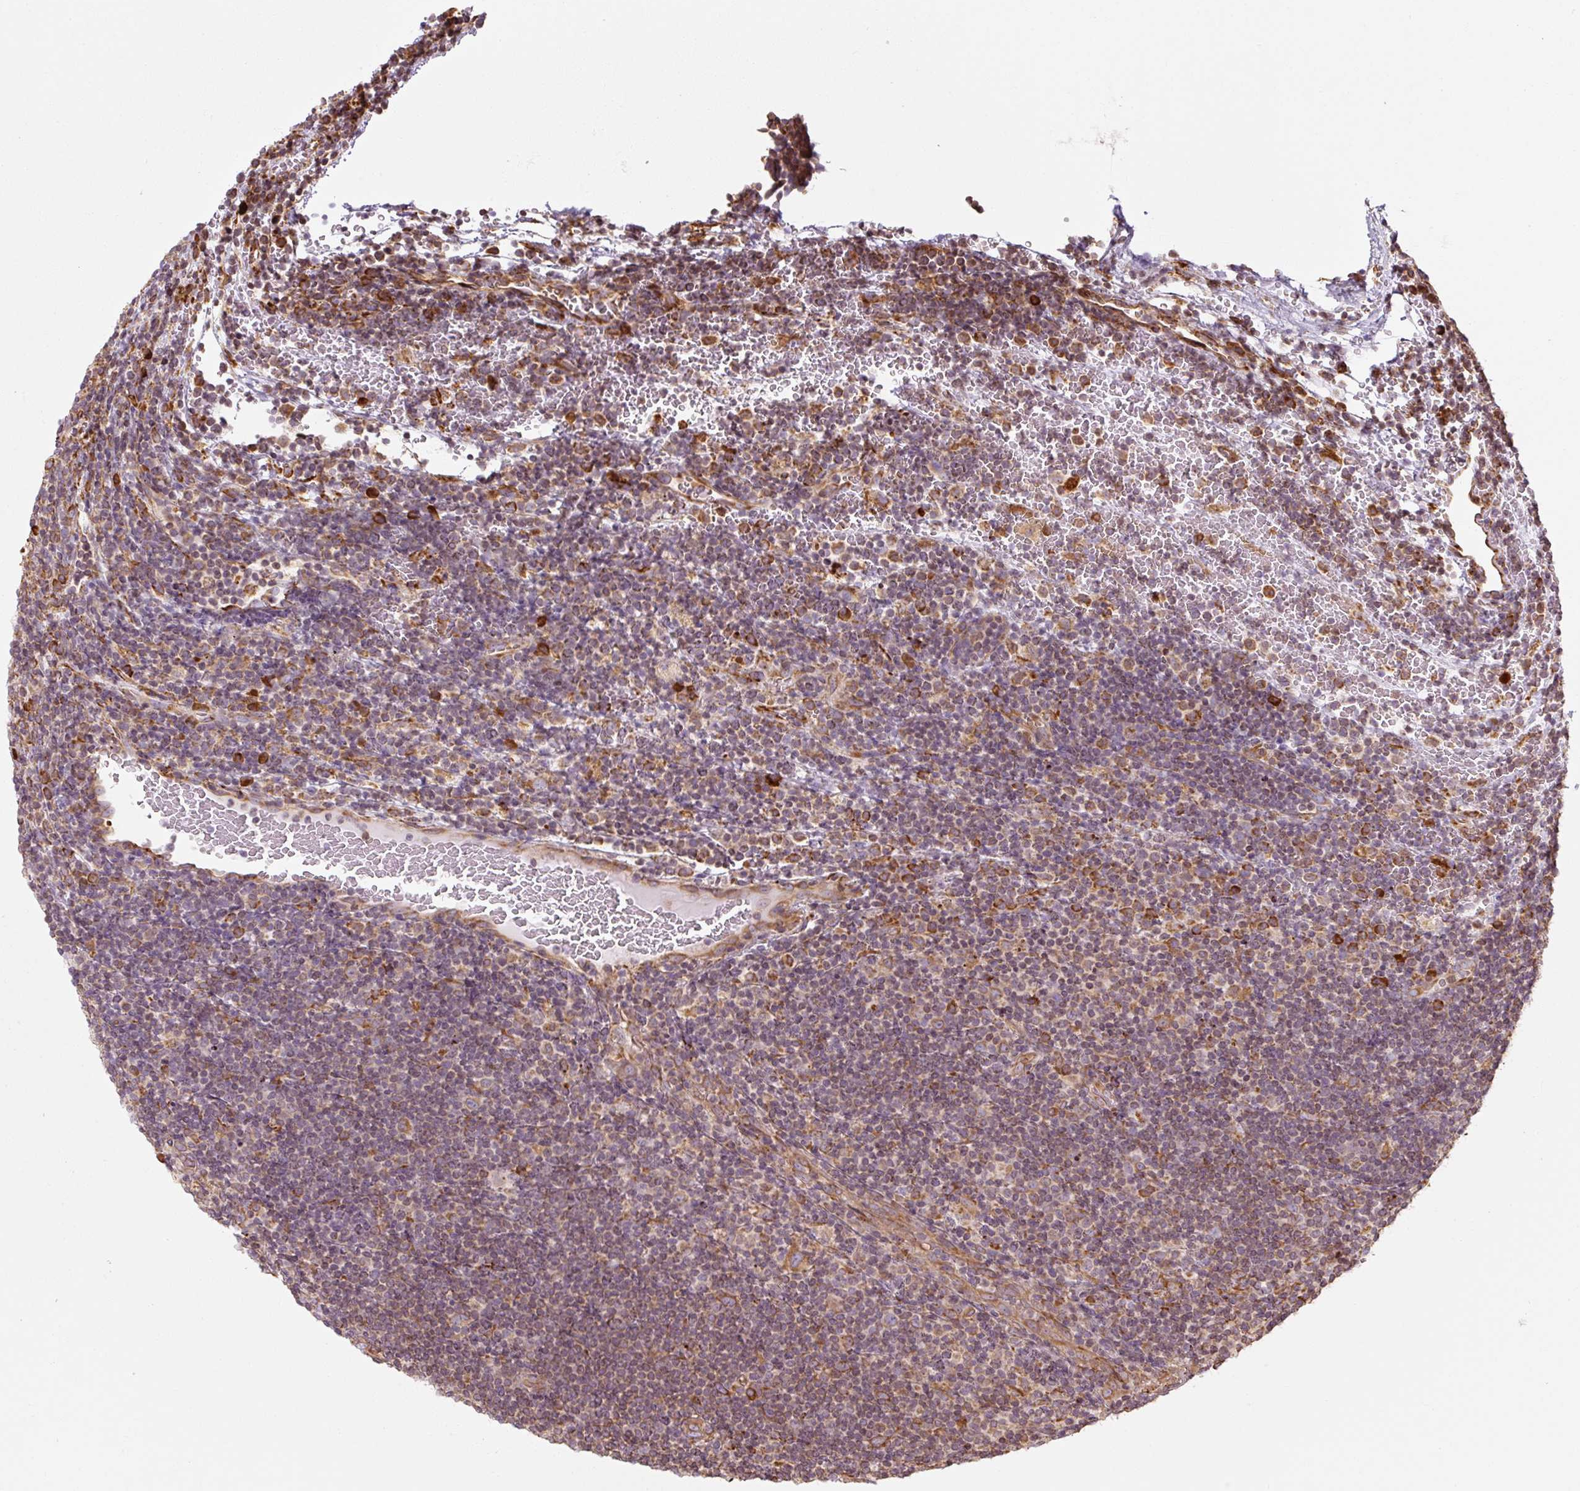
{"staining": {"intensity": "moderate", "quantity": "25%-75%", "location": "cytoplasmic/membranous"}, "tissue": "lymphoma", "cell_type": "Tumor cells", "image_type": "cancer", "snomed": [{"axis": "morphology", "description": "Hodgkin's disease, NOS"}, {"axis": "topography", "description": "Lymph node"}], "caption": "This histopathology image displays IHC staining of Hodgkin's disease, with medium moderate cytoplasmic/membranous staining in about 25%-75% of tumor cells.", "gene": "PRKCSH", "patient": {"sex": "female", "age": 57}}